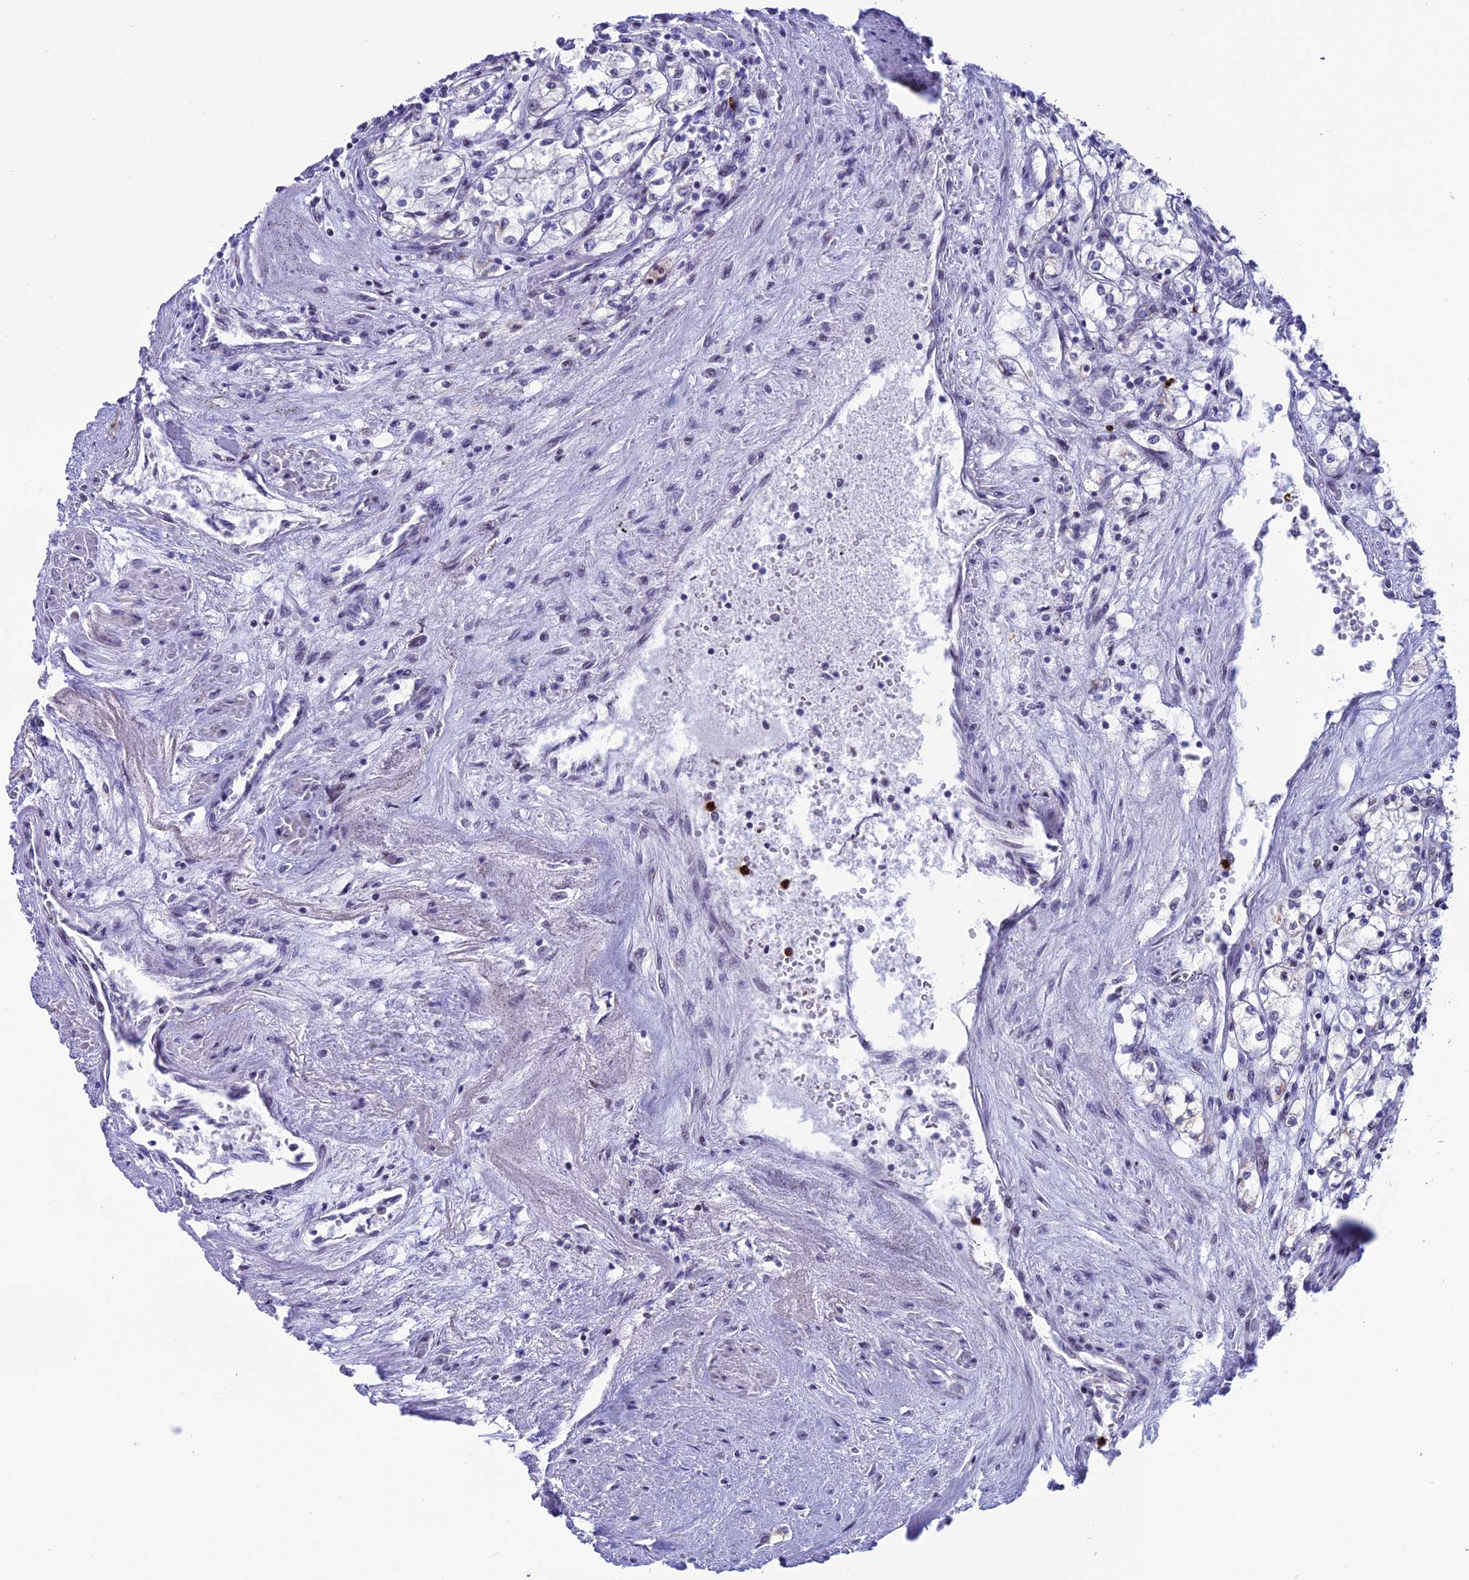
{"staining": {"intensity": "negative", "quantity": "none", "location": "none"}, "tissue": "renal cancer", "cell_type": "Tumor cells", "image_type": "cancer", "snomed": [{"axis": "morphology", "description": "Adenocarcinoma, NOS"}, {"axis": "topography", "description": "Kidney"}], "caption": "Tumor cells show no significant positivity in renal adenocarcinoma.", "gene": "MFSD2B", "patient": {"sex": "male", "age": 59}}